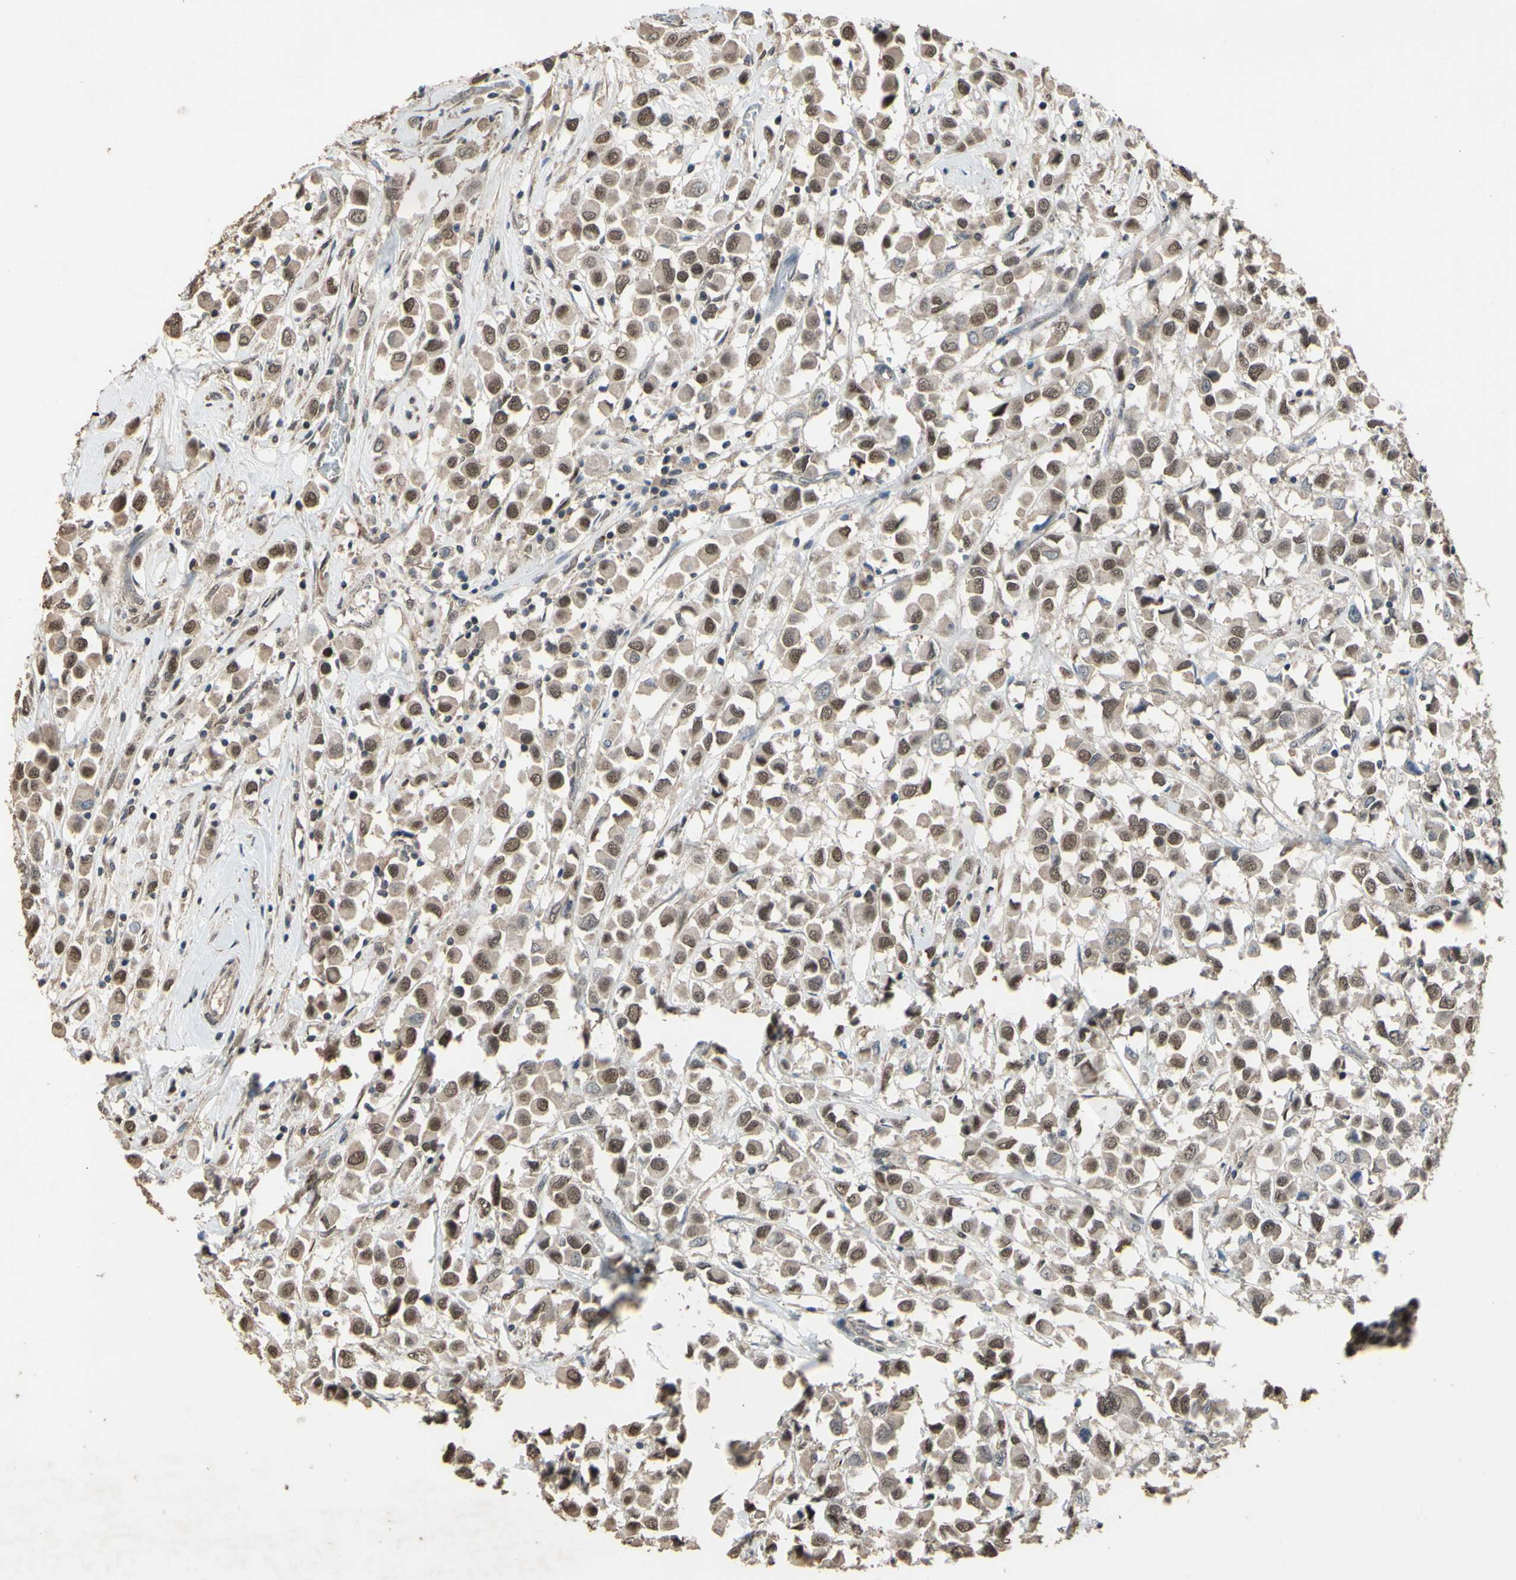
{"staining": {"intensity": "moderate", "quantity": ">75%", "location": "cytoplasmic/membranous,nuclear"}, "tissue": "breast cancer", "cell_type": "Tumor cells", "image_type": "cancer", "snomed": [{"axis": "morphology", "description": "Duct carcinoma"}, {"axis": "topography", "description": "Breast"}], "caption": "Immunohistochemical staining of human infiltrating ductal carcinoma (breast) exhibits moderate cytoplasmic/membranous and nuclear protein staining in approximately >75% of tumor cells.", "gene": "ZNF174", "patient": {"sex": "female", "age": 61}}